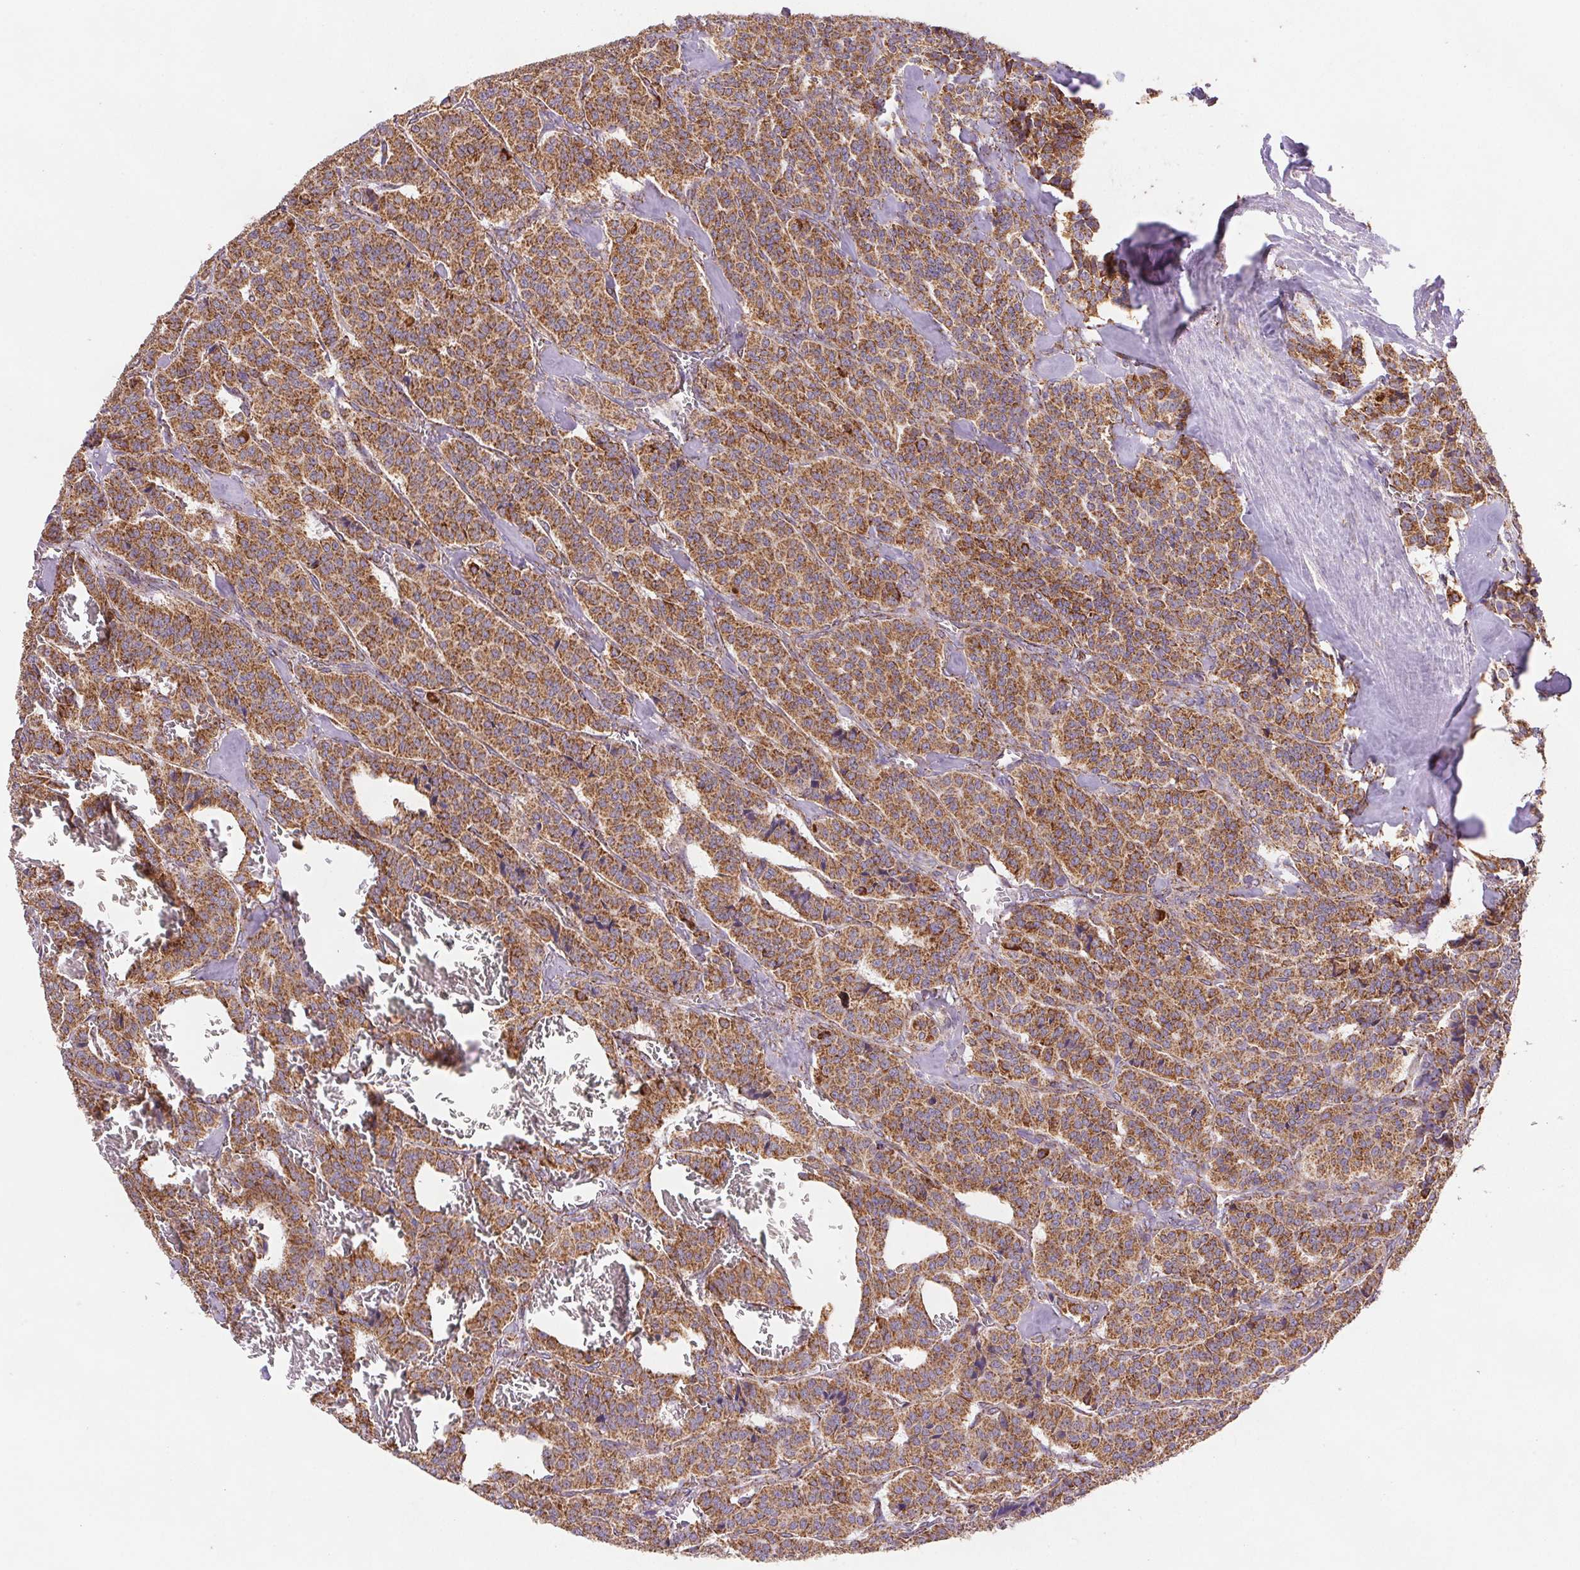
{"staining": {"intensity": "moderate", "quantity": ">75%", "location": "cytoplasmic/membranous"}, "tissue": "carcinoid", "cell_type": "Tumor cells", "image_type": "cancer", "snomed": [{"axis": "morphology", "description": "Normal tissue, NOS"}, {"axis": "morphology", "description": "Carcinoid, malignant, NOS"}, {"axis": "topography", "description": "Lung"}], "caption": "IHC (DAB (3,3'-diaminobenzidine)) staining of human carcinoid exhibits moderate cytoplasmic/membranous protein expression in approximately >75% of tumor cells.", "gene": "NIPSNAP2", "patient": {"sex": "female", "age": 46}}